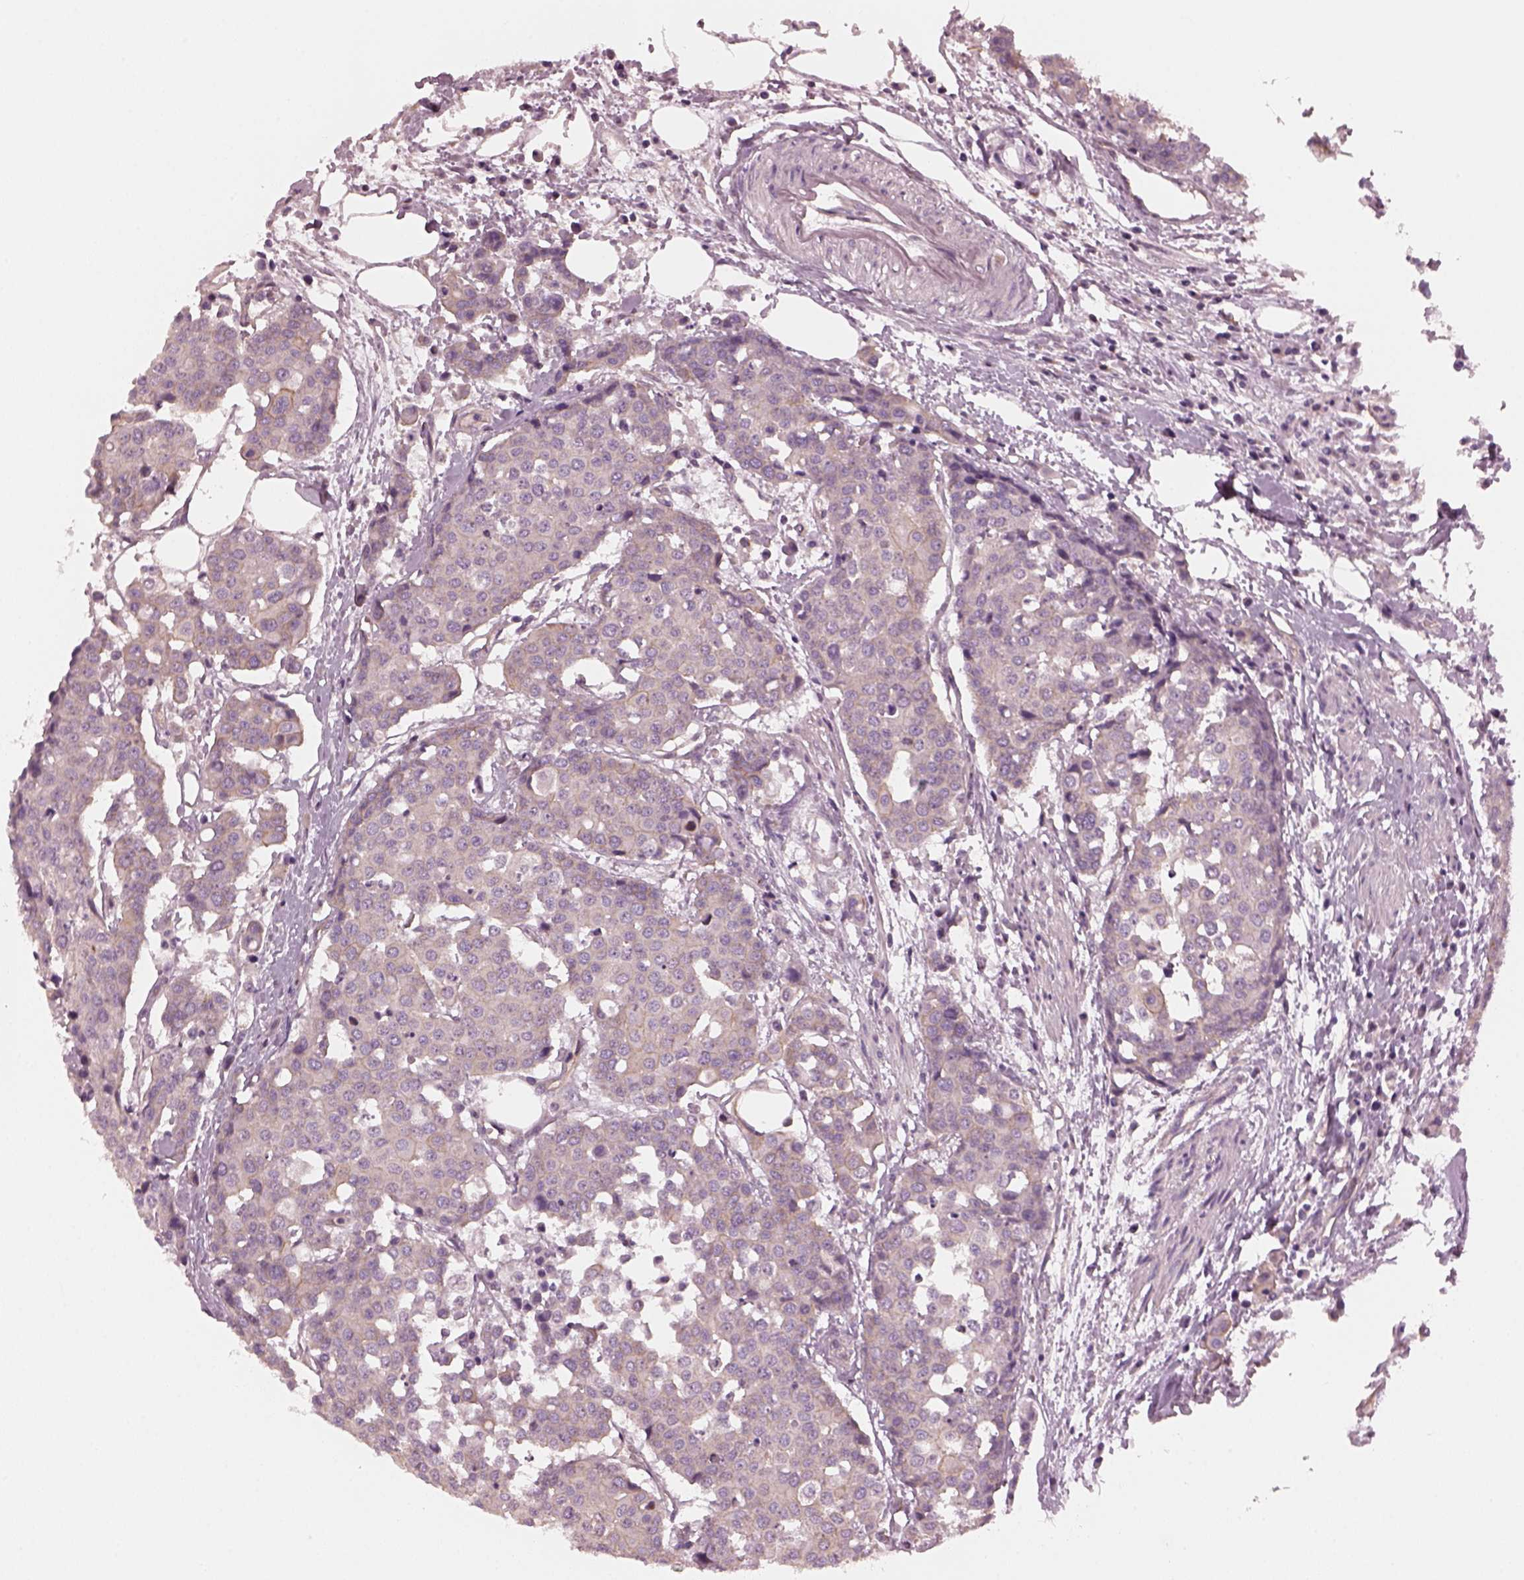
{"staining": {"intensity": "moderate", "quantity": "<25%", "location": "cytoplasmic/membranous"}, "tissue": "carcinoid", "cell_type": "Tumor cells", "image_type": "cancer", "snomed": [{"axis": "morphology", "description": "Carcinoid, malignant, NOS"}, {"axis": "topography", "description": "Colon"}], "caption": "Carcinoid stained with a protein marker demonstrates moderate staining in tumor cells.", "gene": "ODAD1", "patient": {"sex": "male", "age": 81}}